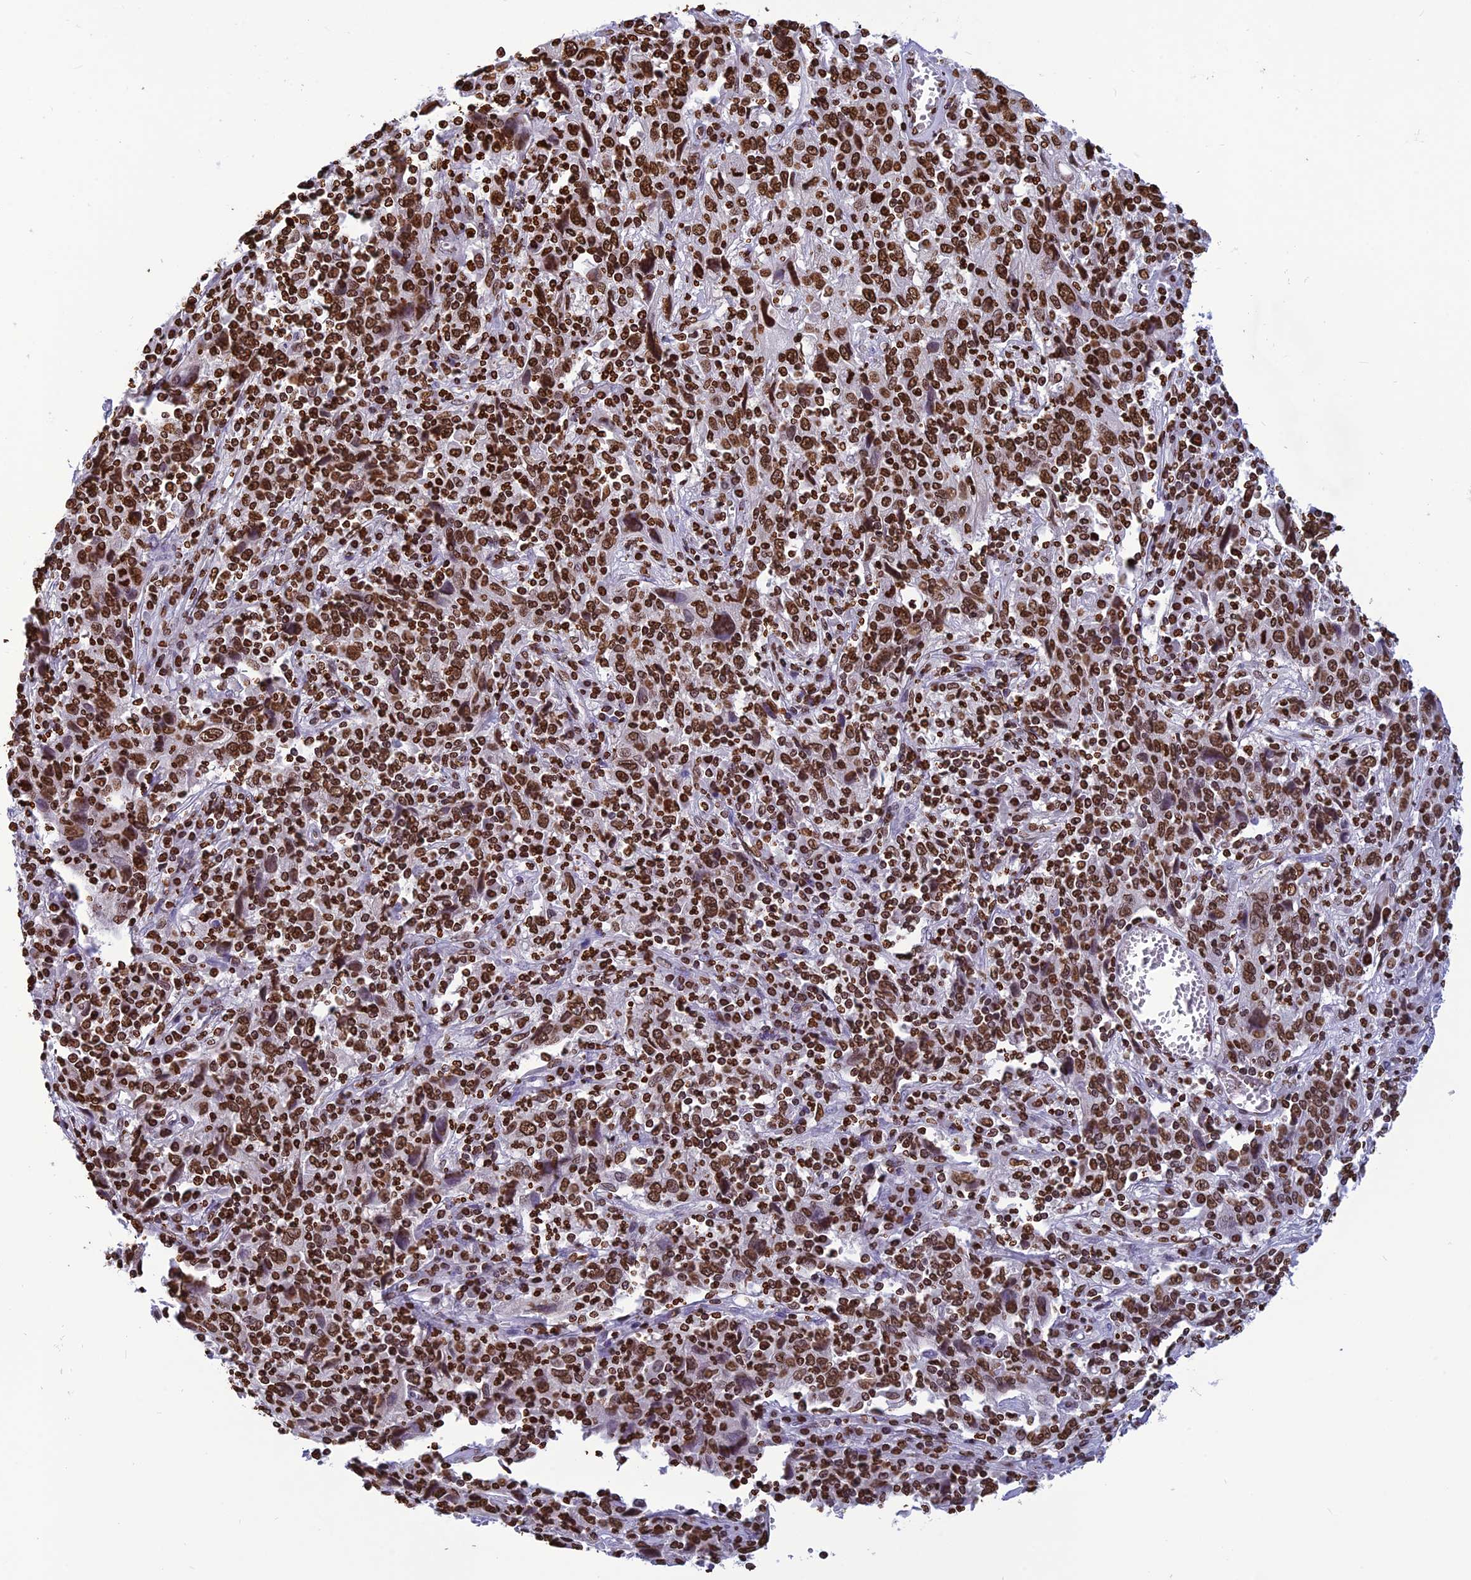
{"staining": {"intensity": "strong", "quantity": ">75%", "location": "nuclear"}, "tissue": "cervical cancer", "cell_type": "Tumor cells", "image_type": "cancer", "snomed": [{"axis": "morphology", "description": "Squamous cell carcinoma, NOS"}, {"axis": "topography", "description": "Cervix"}], "caption": "Squamous cell carcinoma (cervical) stained for a protein reveals strong nuclear positivity in tumor cells.", "gene": "AKAP17A", "patient": {"sex": "female", "age": 46}}